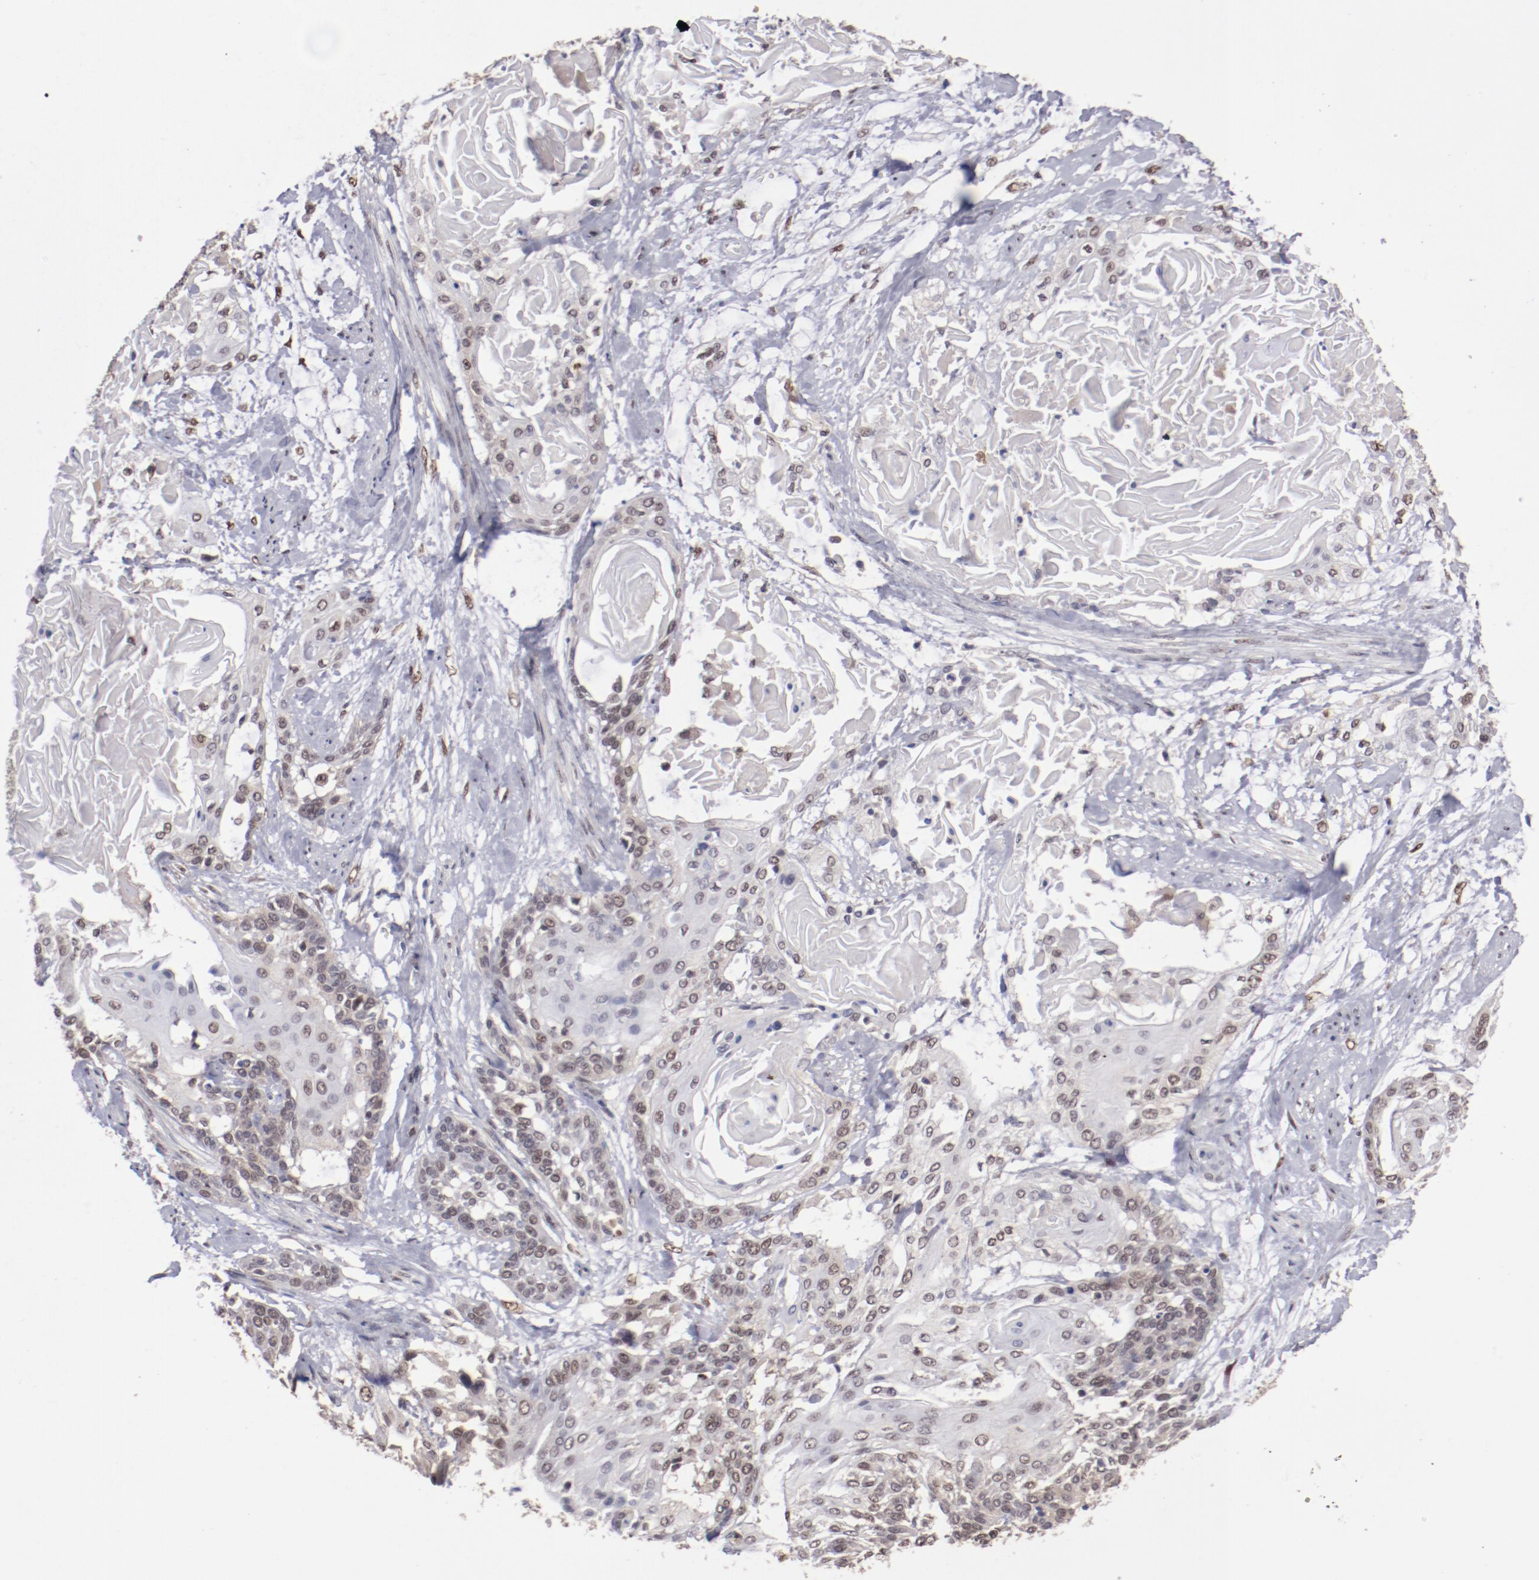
{"staining": {"intensity": "weak", "quantity": "25%-75%", "location": "nuclear"}, "tissue": "cervical cancer", "cell_type": "Tumor cells", "image_type": "cancer", "snomed": [{"axis": "morphology", "description": "Squamous cell carcinoma, NOS"}, {"axis": "topography", "description": "Cervix"}], "caption": "Weak nuclear expression is appreciated in approximately 25%-75% of tumor cells in squamous cell carcinoma (cervical).", "gene": "ARNT", "patient": {"sex": "female", "age": 57}}